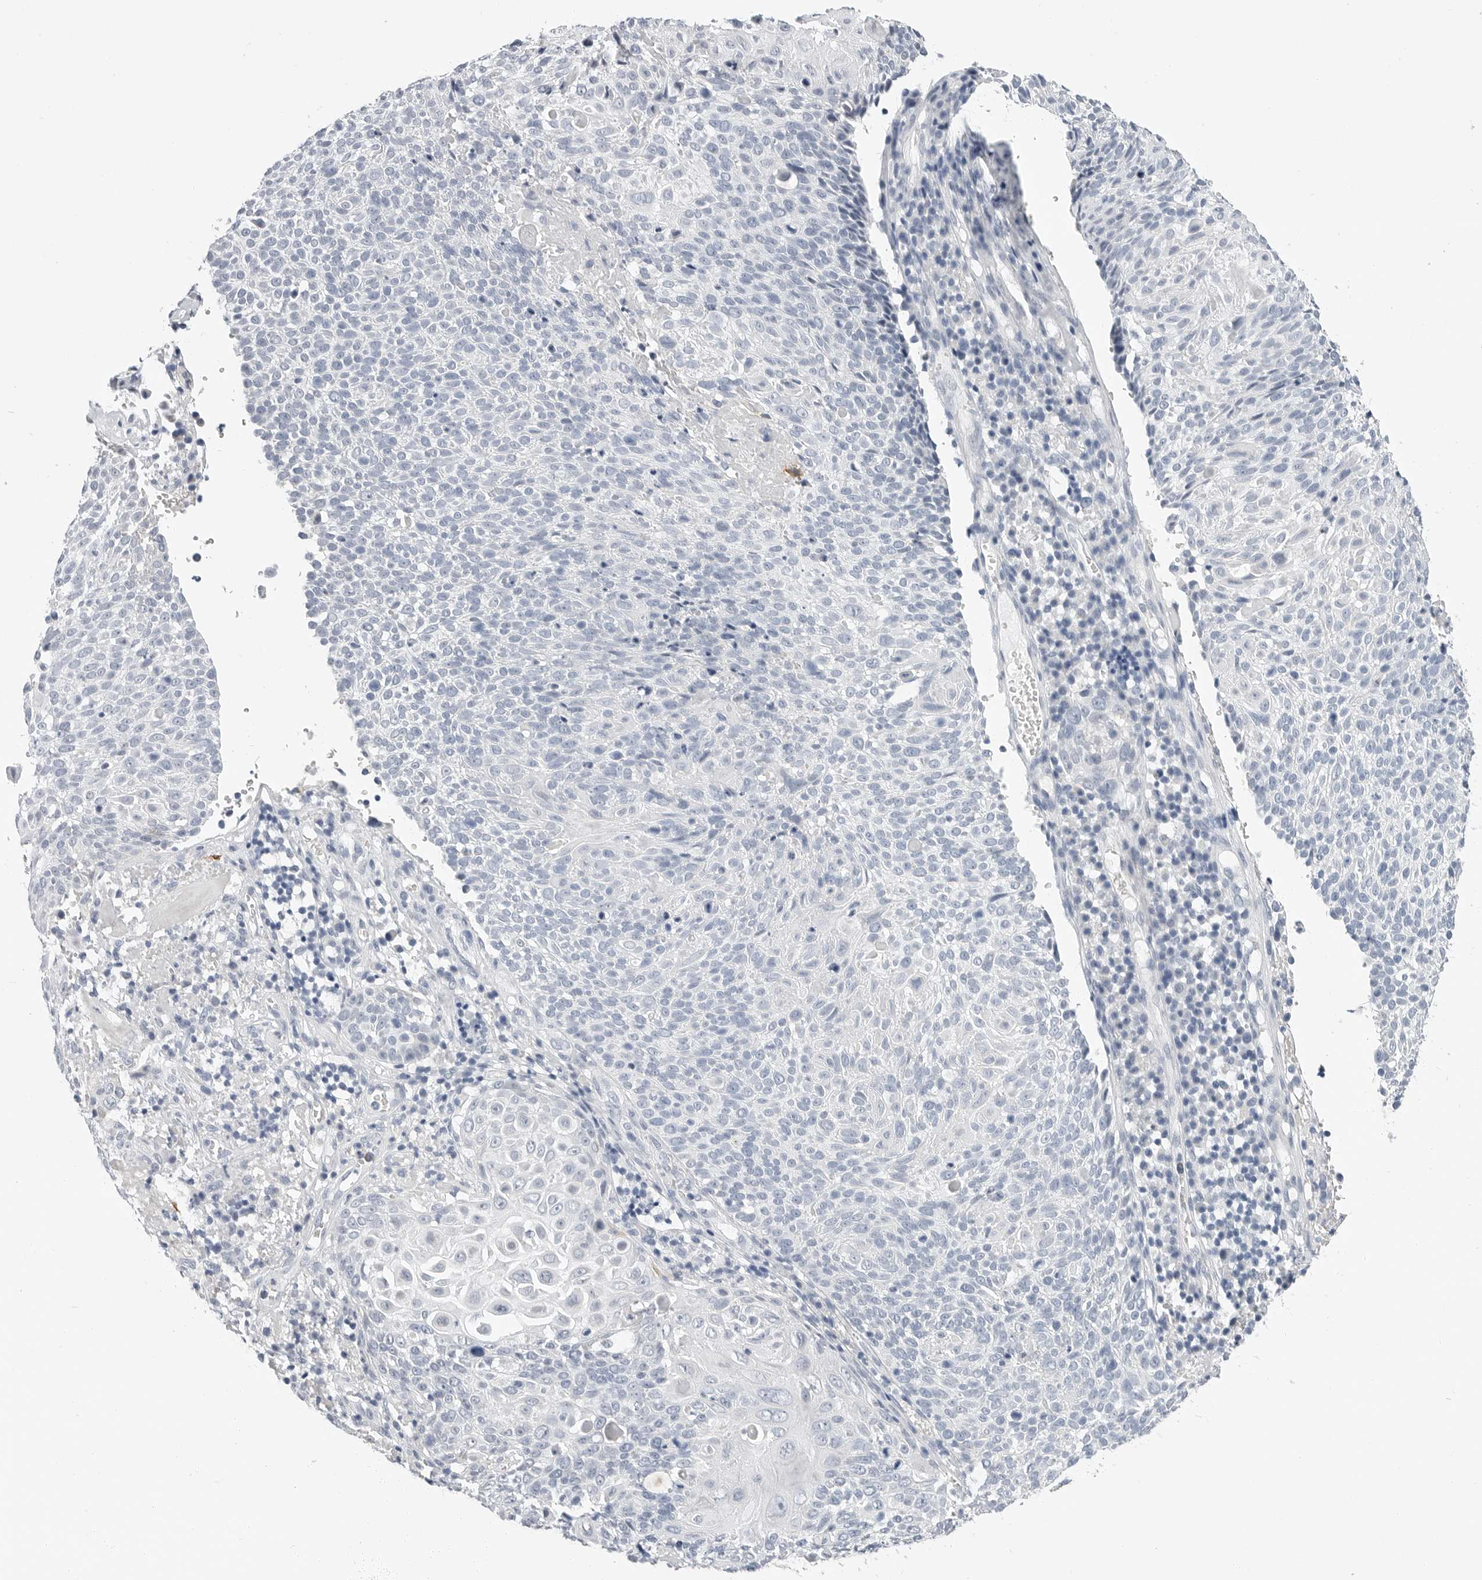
{"staining": {"intensity": "negative", "quantity": "none", "location": "none"}, "tissue": "cervical cancer", "cell_type": "Tumor cells", "image_type": "cancer", "snomed": [{"axis": "morphology", "description": "Squamous cell carcinoma, NOS"}, {"axis": "topography", "description": "Cervix"}], "caption": "DAB (3,3'-diaminobenzidine) immunohistochemical staining of cervical squamous cell carcinoma reveals no significant positivity in tumor cells. (DAB (3,3'-diaminobenzidine) immunohistochemistry with hematoxylin counter stain).", "gene": "PLN", "patient": {"sex": "female", "age": 74}}